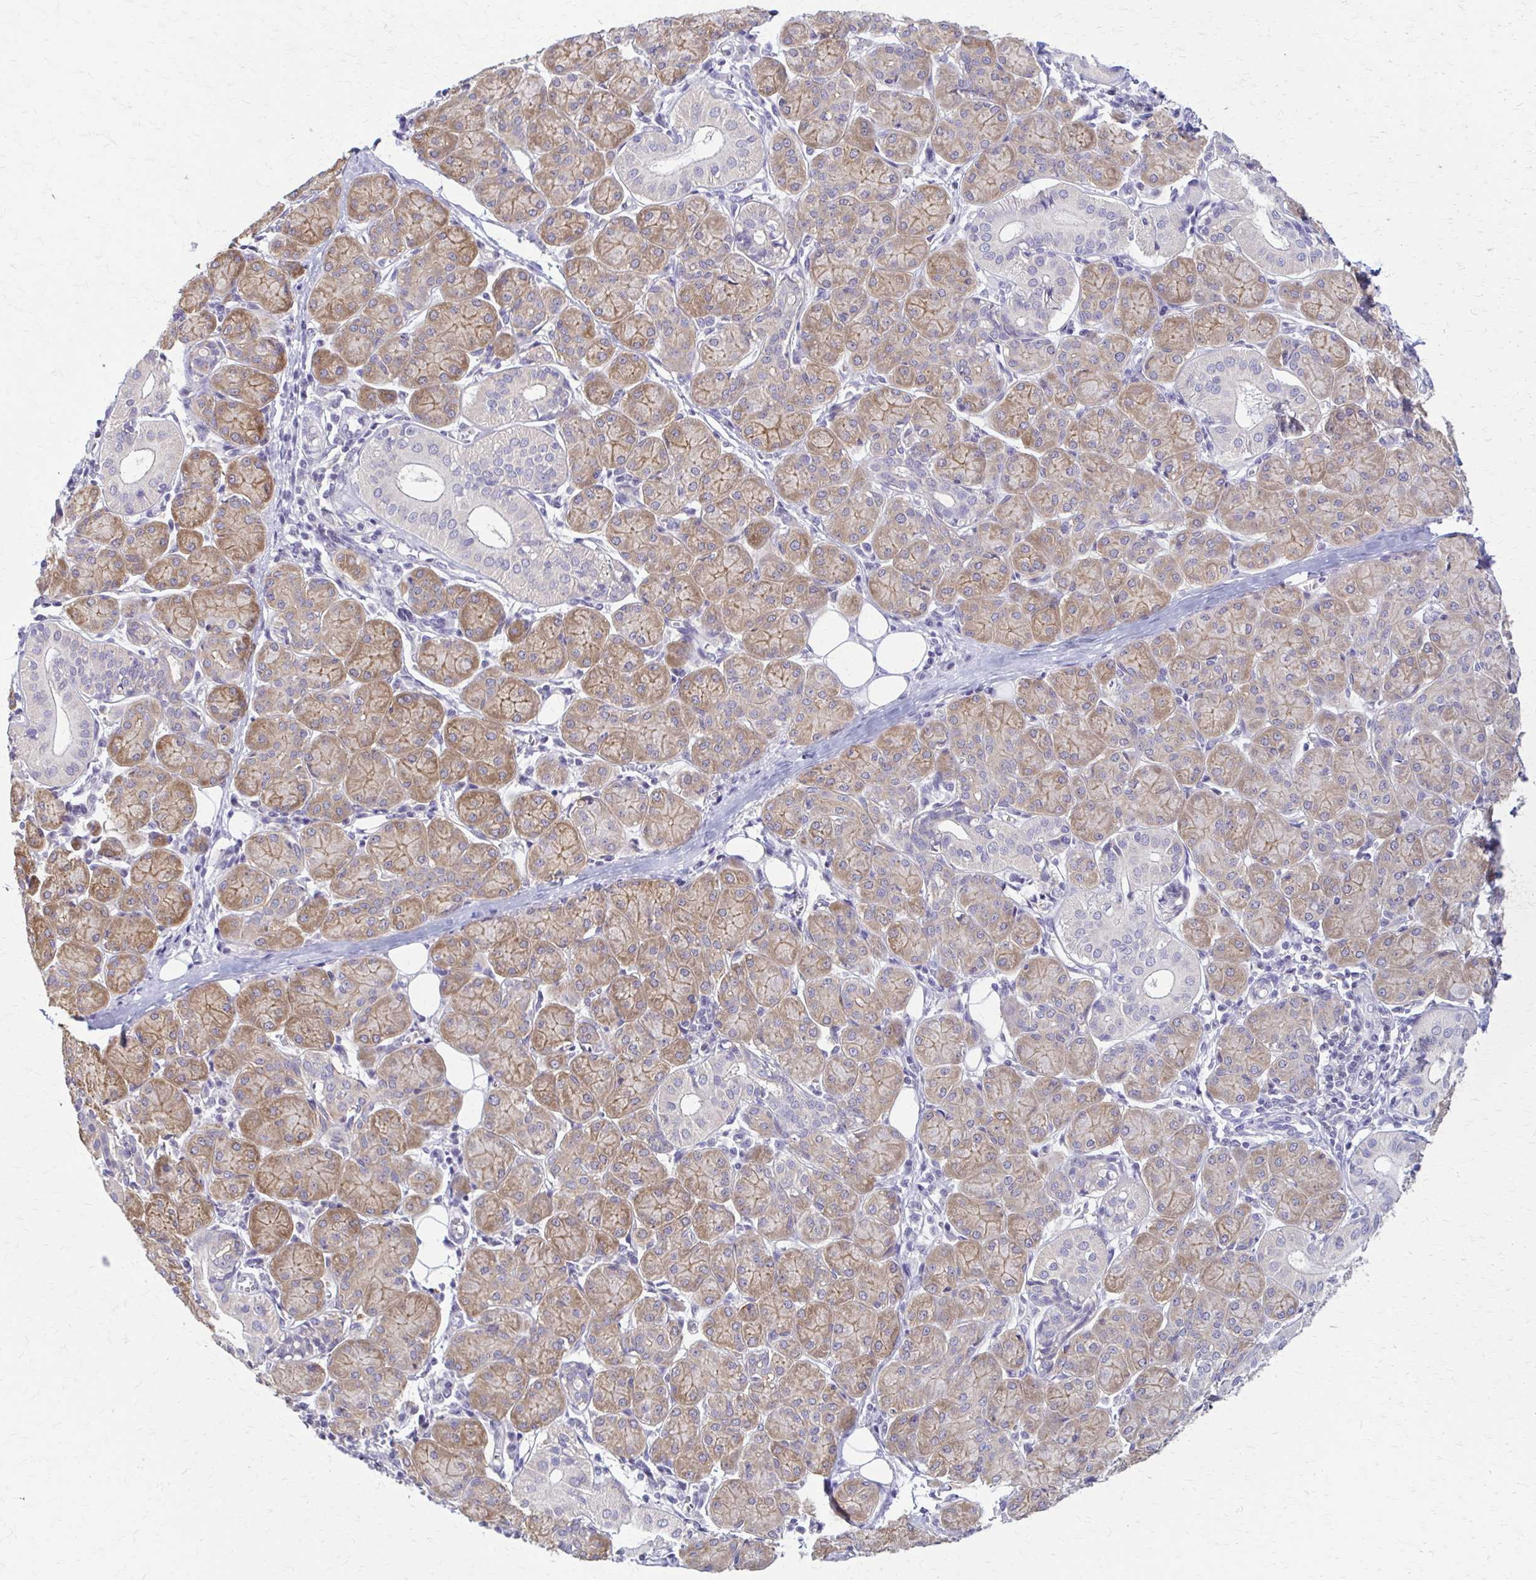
{"staining": {"intensity": "moderate", "quantity": "25%-75%", "location": "cytoplasmic/membranous"}, "tissue": "salivary gland", "cell_type": "Glandular cells", "image_type": "normal", "snomed": [{"axis": "morphology", "description": "Normal tissue, NOS"}, {"axis": "morphology", "description": "Inflammation, NOS"}, {"axis": "topography", "description": "Lymph node"}, {"axis": "topography", "description": "Salivary gland"}], "caption": "Immunohistochemistry histopathology image of unremarkable salivary gland stained for a protein (brown), which shows medium levels of moderate cytoplasmic/membranous expression in approximately 25%-75% of glandular cells.", "gene": "PIK3AP1", "patient": {"sex": "male", "age": 3}}